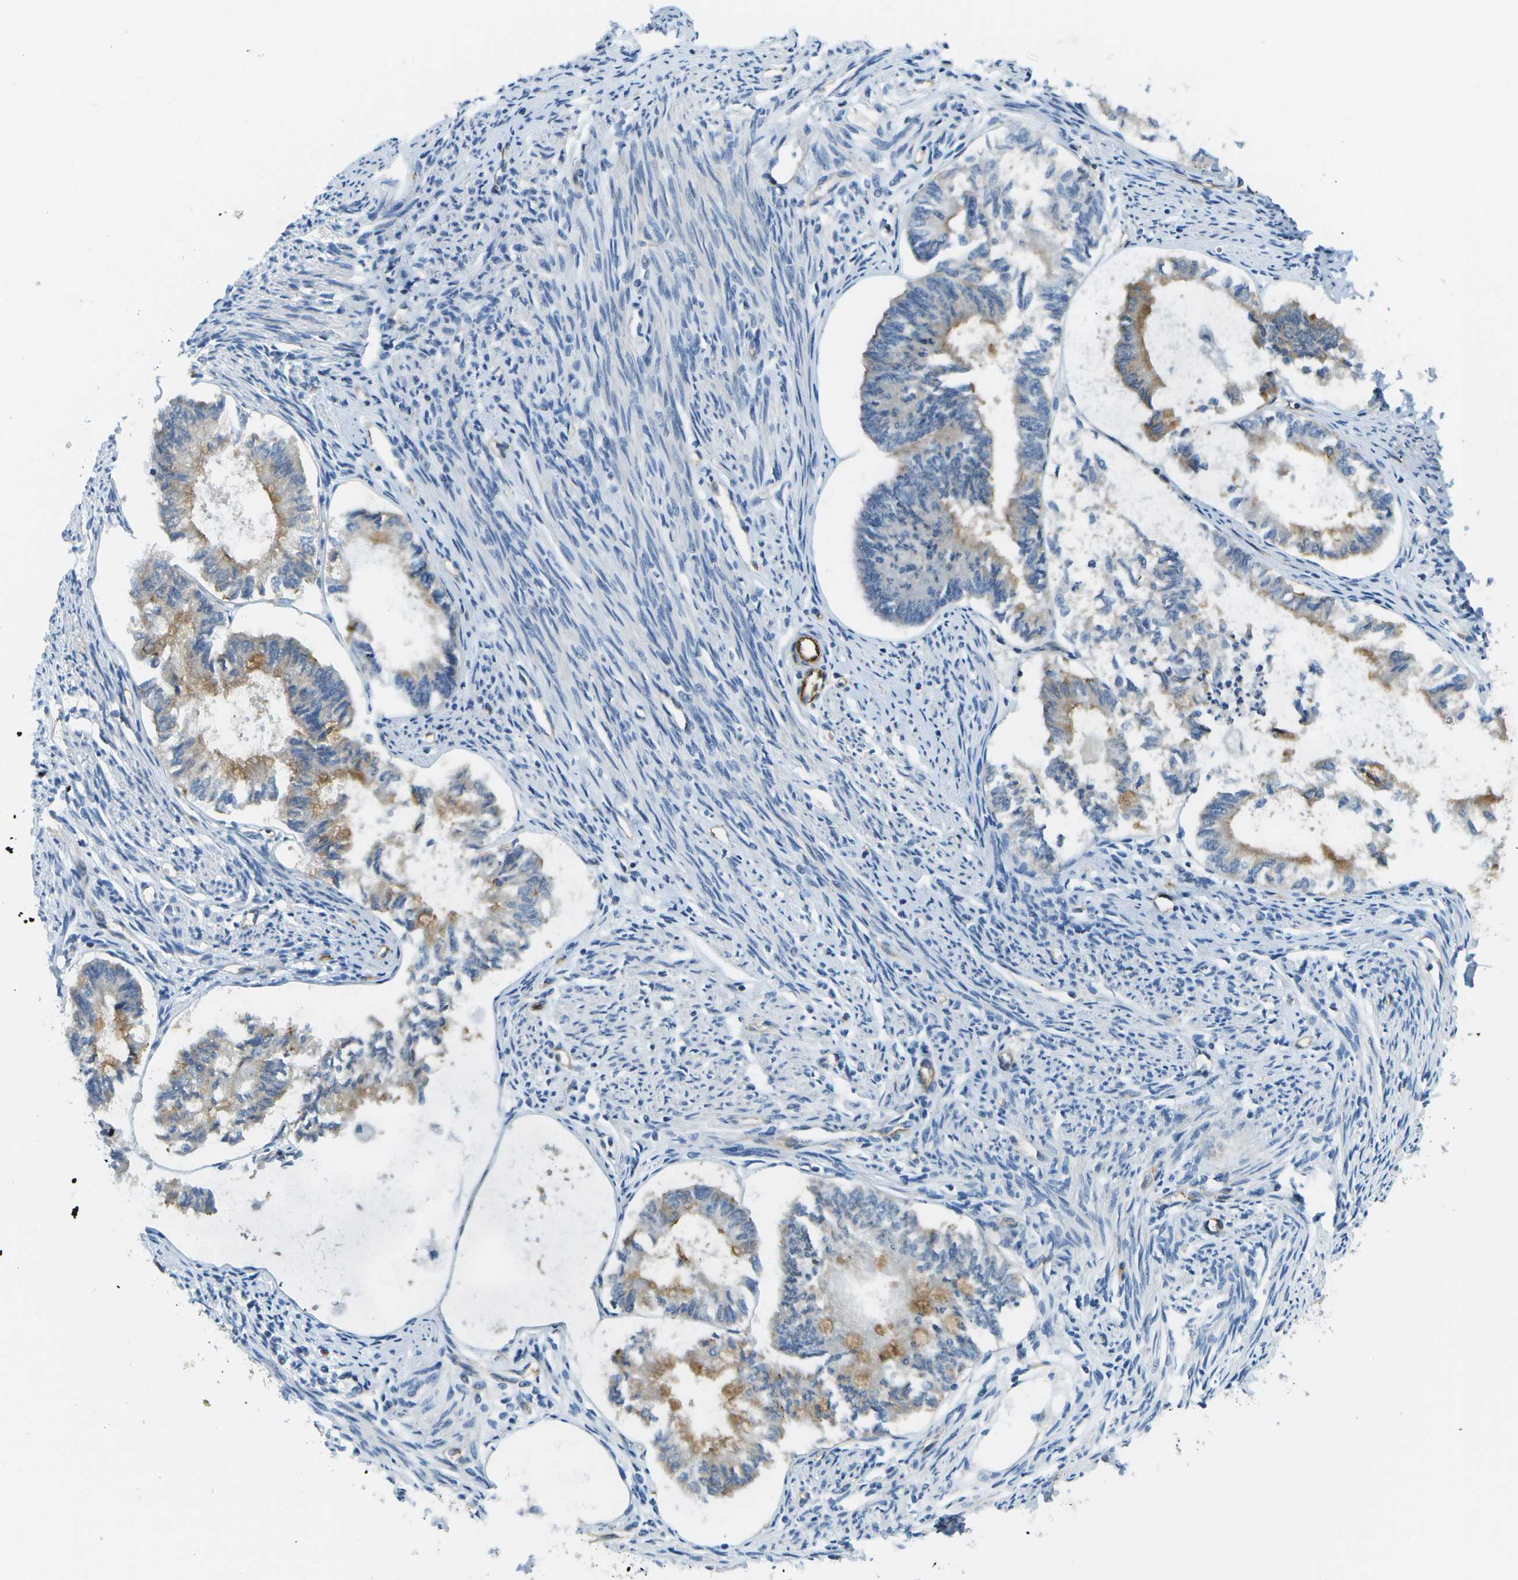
{"staining": {"intensity": "moderate", "quantity": "25%-75%", "location": "cytoplasmic/membranous"}, "tissue": "endometrial cancer", "cell_type": "Tumor cells", "image_type": "cancer", "snomed": [{"axis": "morphology", "description": "Adenocarcinoma, NOS"}, {"axis": "topography", "description": "Endometrium"}], "caption": "Immunohistochemical staining of human endometrial cancer shows medium levels of moderate cytoplasmic/membranous staining in approximately 25%-75% of tumor cells. (IHC, brightfield microscopy, high magnification).", "gene": "KIAA0040", "patient": {"sex": "female", "age": 86}}